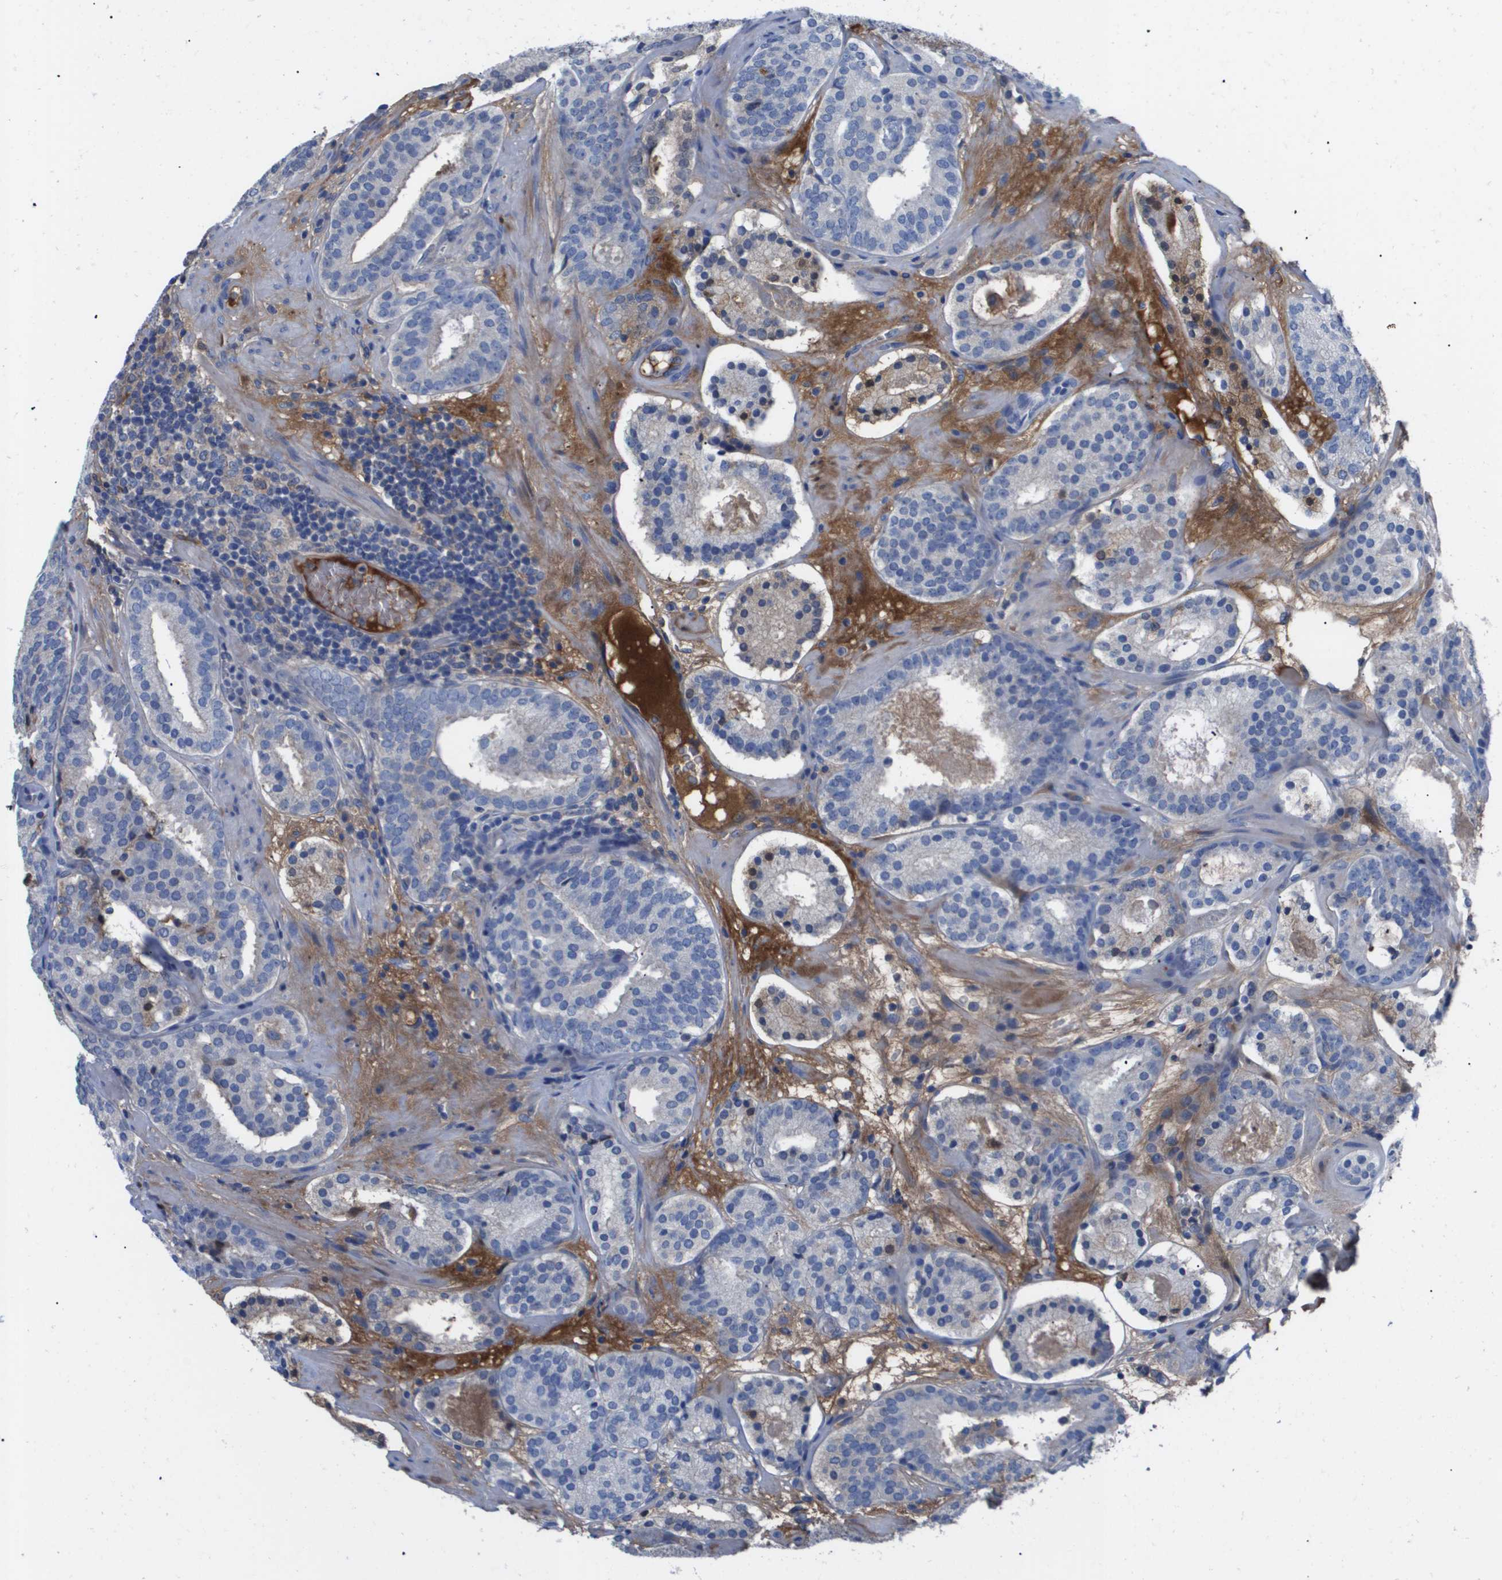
{"staining": {"intensity": "weak", "quantity": "<25%", "location": "cytoplasmic/membranous"}, "tissue": "prostate cancer", "cell_type": "Tumor cells", "image_type": "cancer", "snomed": [{"axis": "morphology", "description": "Adenocarcinoma, Low grade"}, {"axis": "topography", "description": "Prostate"}], "caption": "The photomicrograph displays no significant positivity in tumor cells of prostate cancer (adenocarcinoma (low-grade)).", "gene": "SERPINA6", "patient": {"sex": "male", "age": 69}}